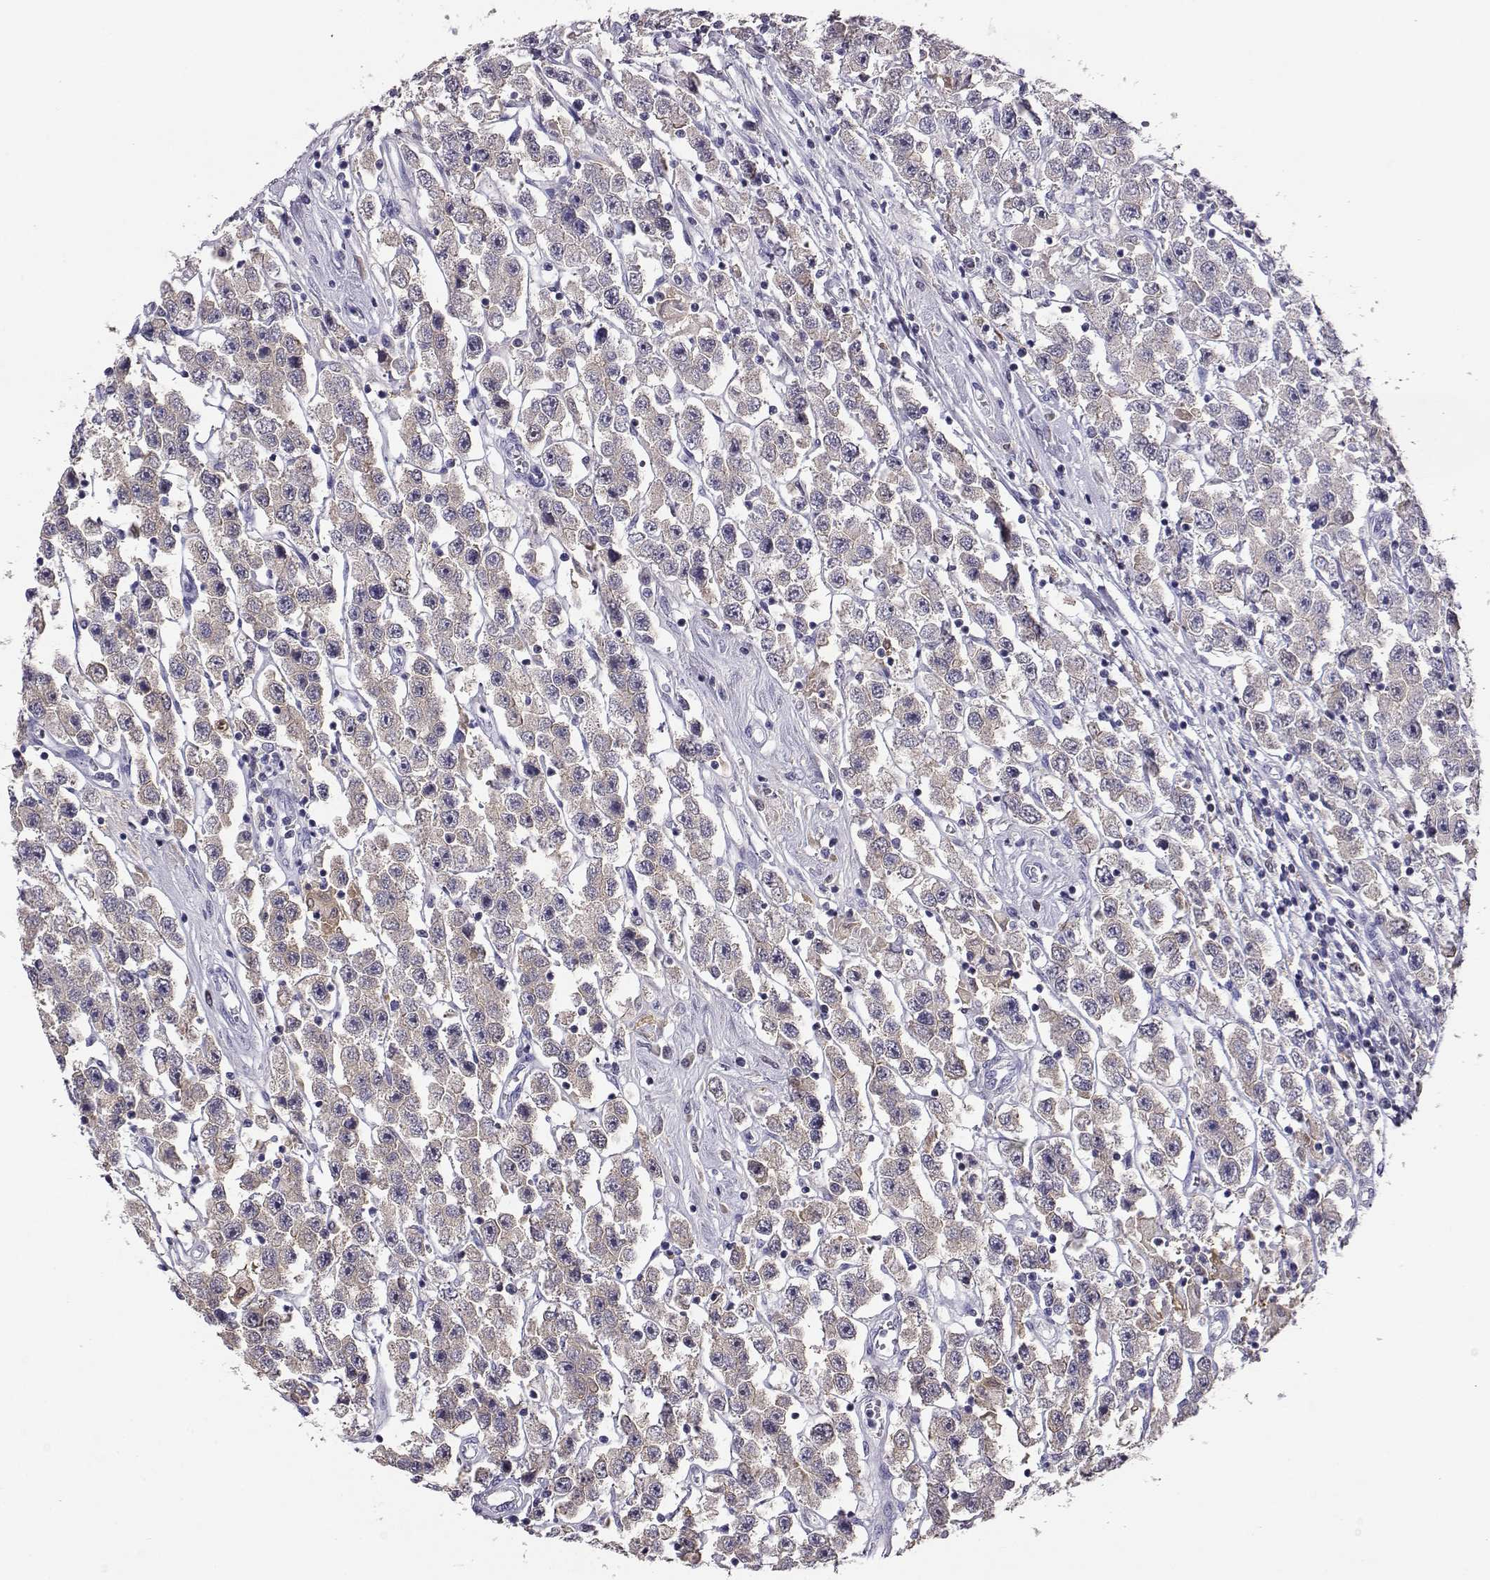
{"staining": {"intensity": "negative", "quantity": "none", "location": "none"}, "tissue": "testis cancer", "cell_type": "Tumor cells", "image_type": "cancer", "snomed": [{"axis": "morphology", "description": "Seminoma, NOS"}, {"axis": "topography", "description": "Testis"}], "caption": "The immunohistochemistry histopathology image has no significant positivity in tumor cells of testis cancer (seminoma) tissue.", "gene": "AKR1B1", "patient": {"sex": "male", "age": 45}}